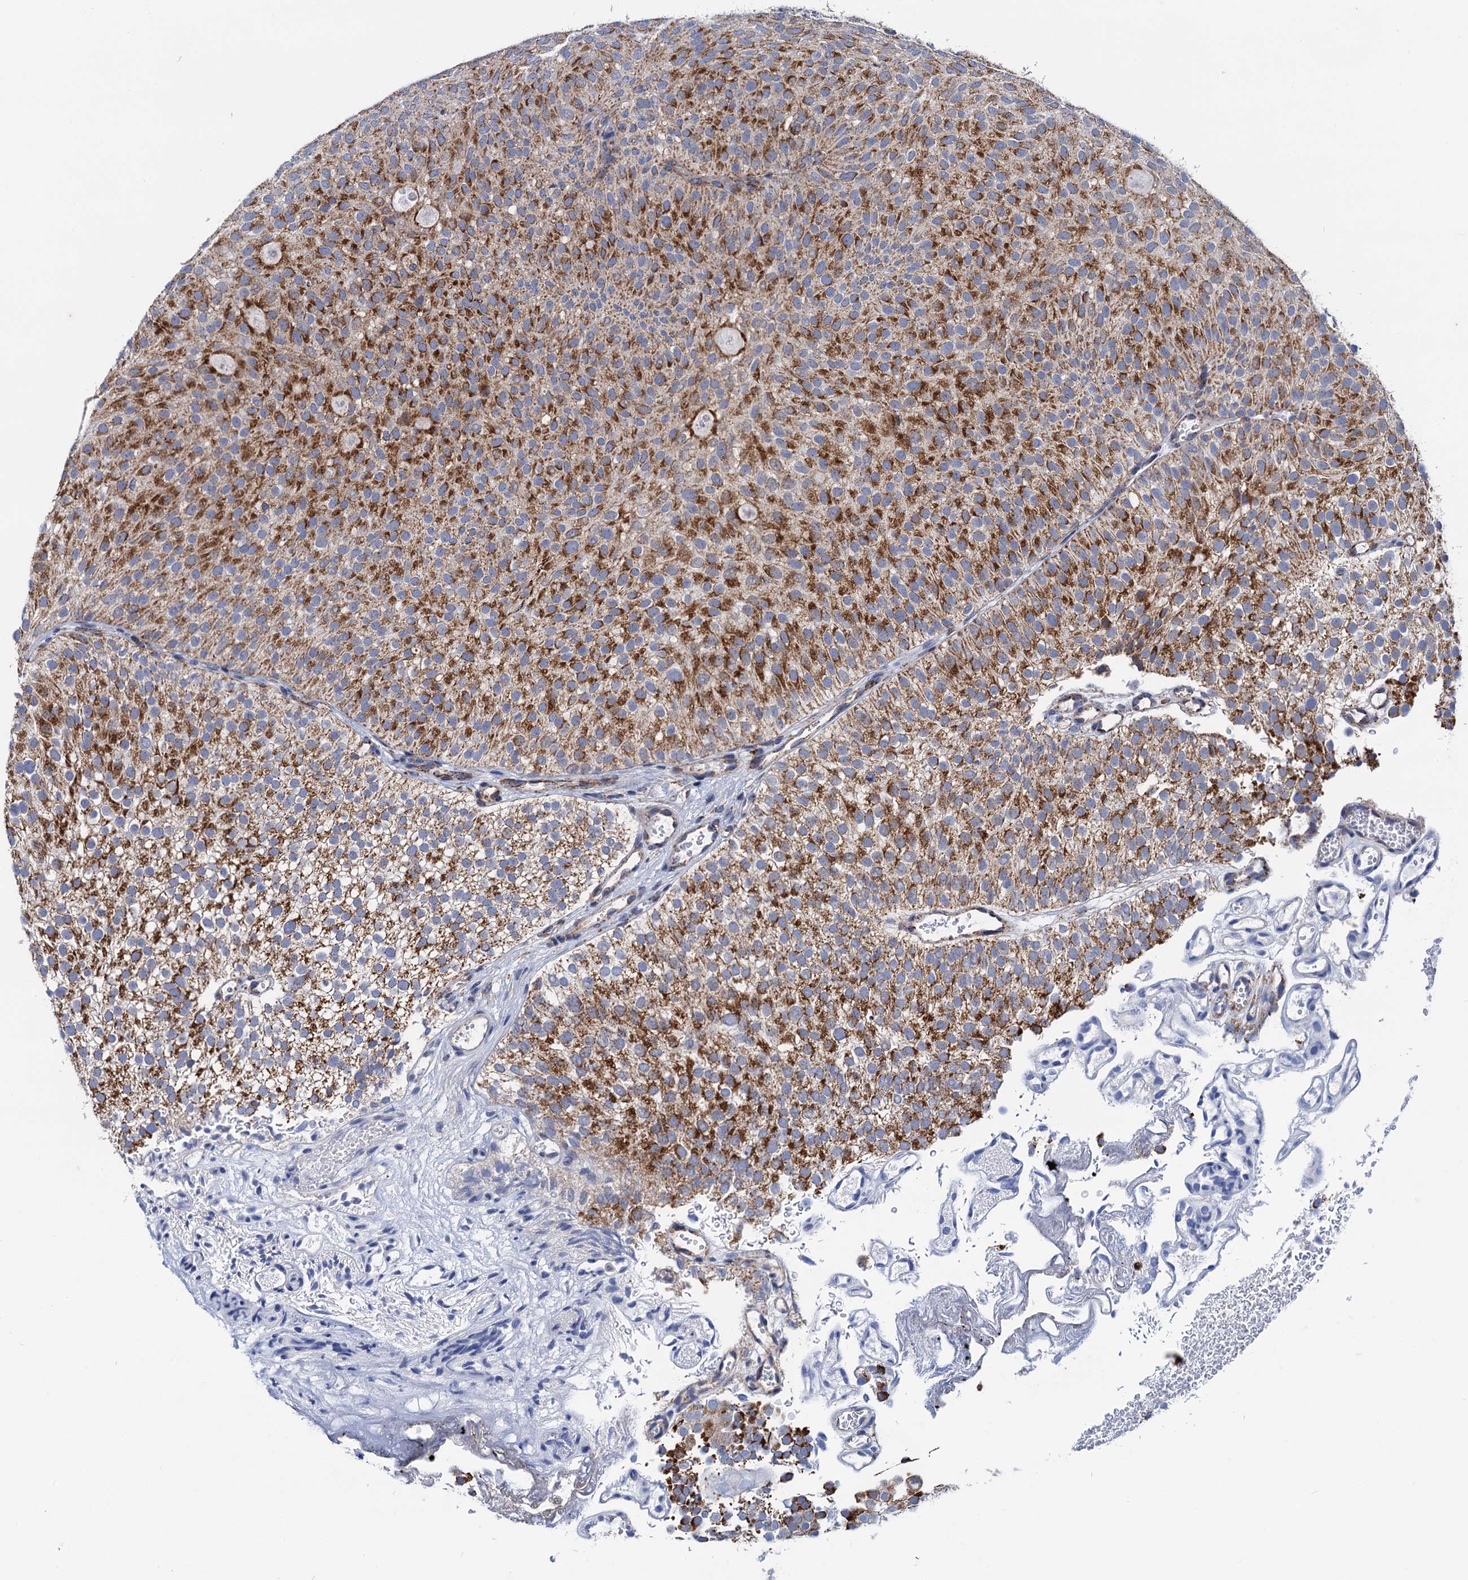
{"staining": {"intensity": "strong", "quantity": ">75%", "location": "cytoplasmic/membranous"}, "tissue": "urothelial cancer", "cell_type": "Tumor cells", "image_type": "cancer", "snomed": [{"axis": "morphology", "description": "Urothelial carcinoma, Low grade"}, {"axis": "topography", "description": "Urinary bladder"}], "caption": "Urothelial cancer stained with IHC shows strong cytoplasmic/membranous staining in about >75% of tumor cells. The staining was performed using DAB (3,3'-diaminobenzidine), with brown indicating positive protein expression. Nuclei are stained blue with hematoxylin.", "gene": "PTCD3", "patient": {"sex": "male", "age": 78}}